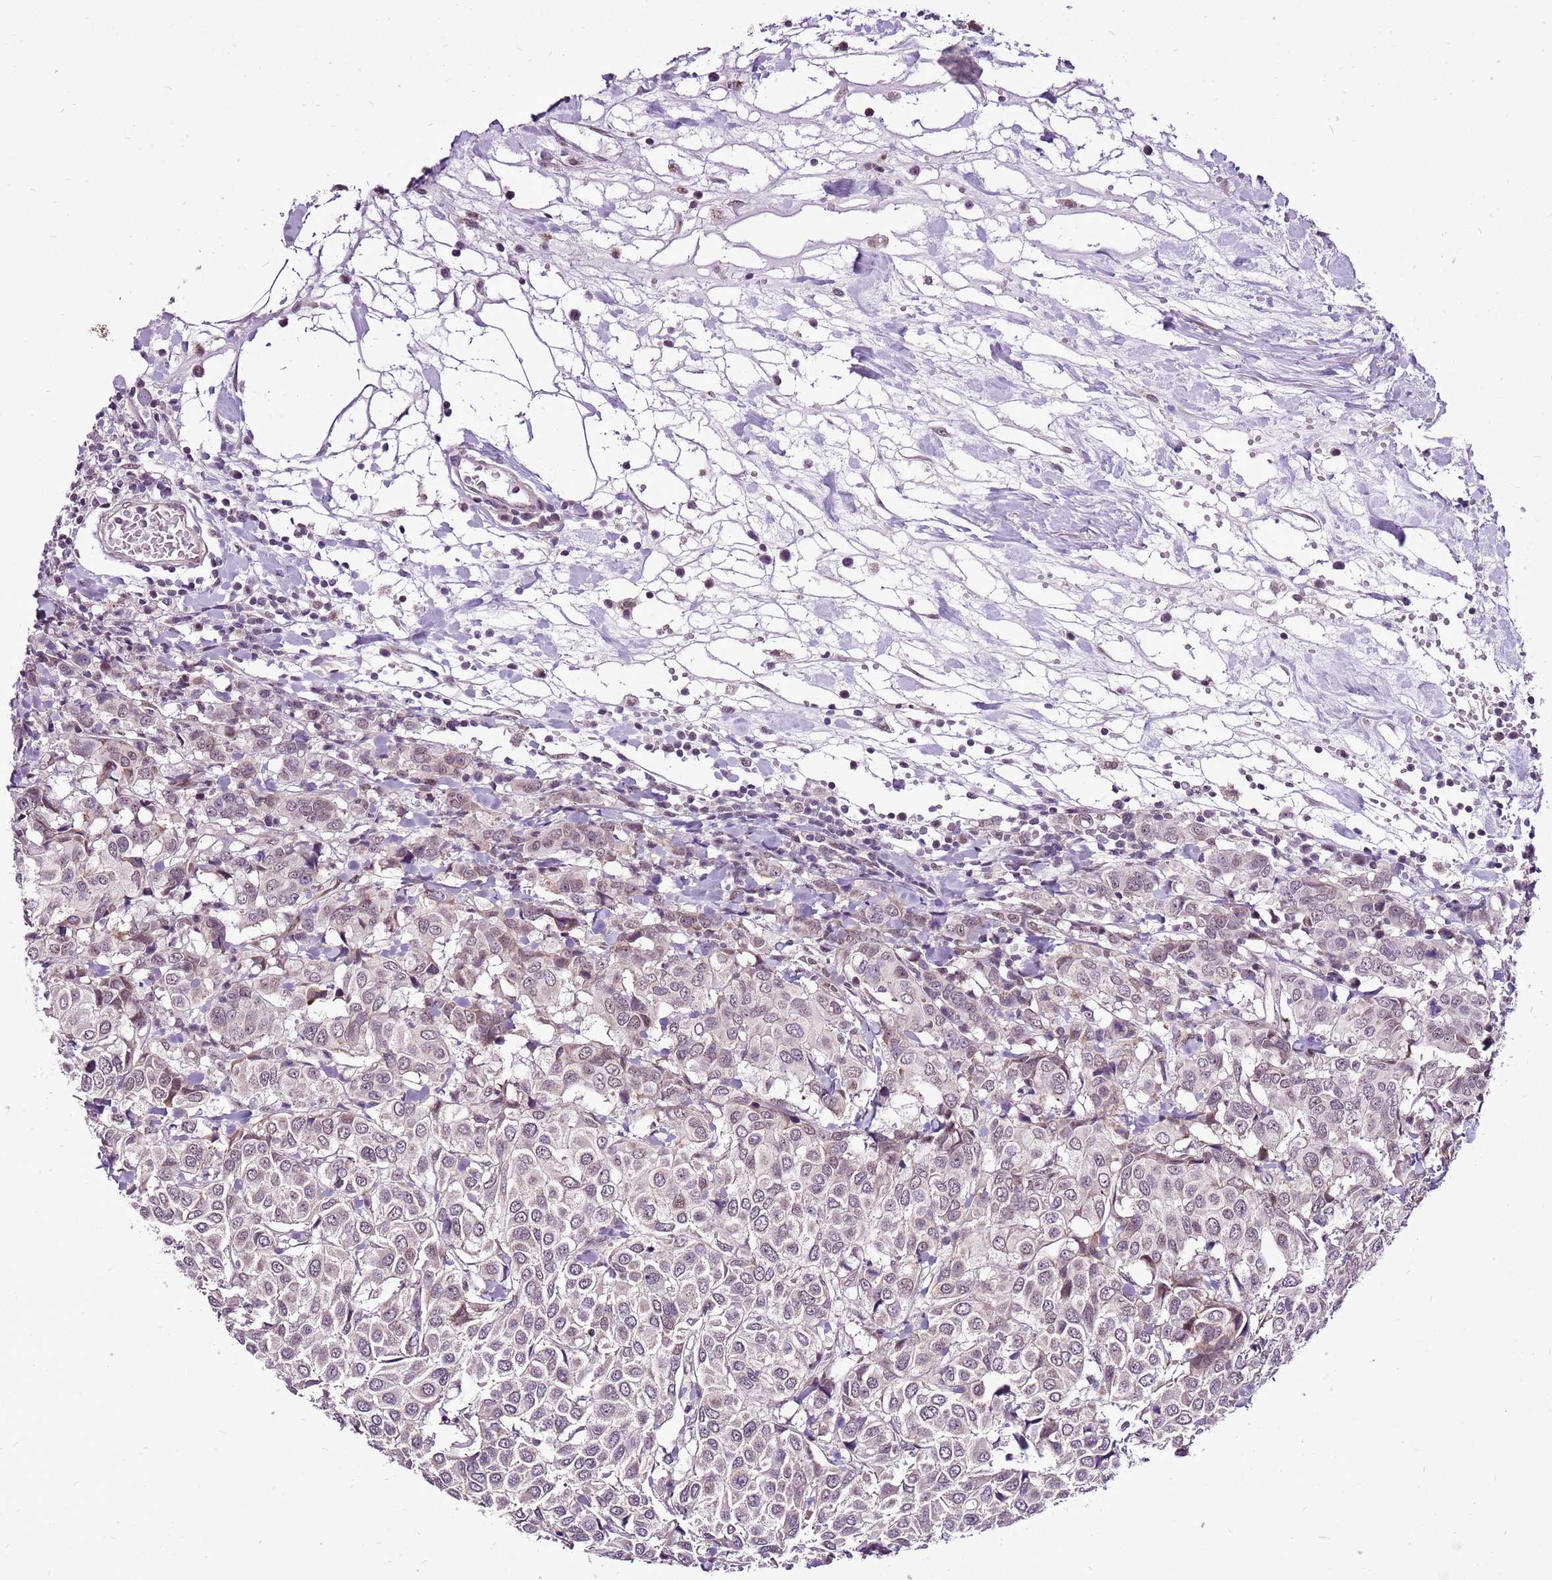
{"staining": {"intensity": "negative", "quantity": "none", "location": "none"}, "tissue": "breast cancer", "cell_type": "Tumor cells", "image_type": "cancer", "snomed": [{"axis": "morphology", "description": "Duct carcinoma"}, {"axis": "topography", "description": "Breast"}], "caption": "Human breast intraductal carcinoma stained for a protein using immunohistochemistry (IHC) reveals no positivity in tumor cells.", "gene": "CCDC166", "patient": {"sex": "female", "age": 55}}